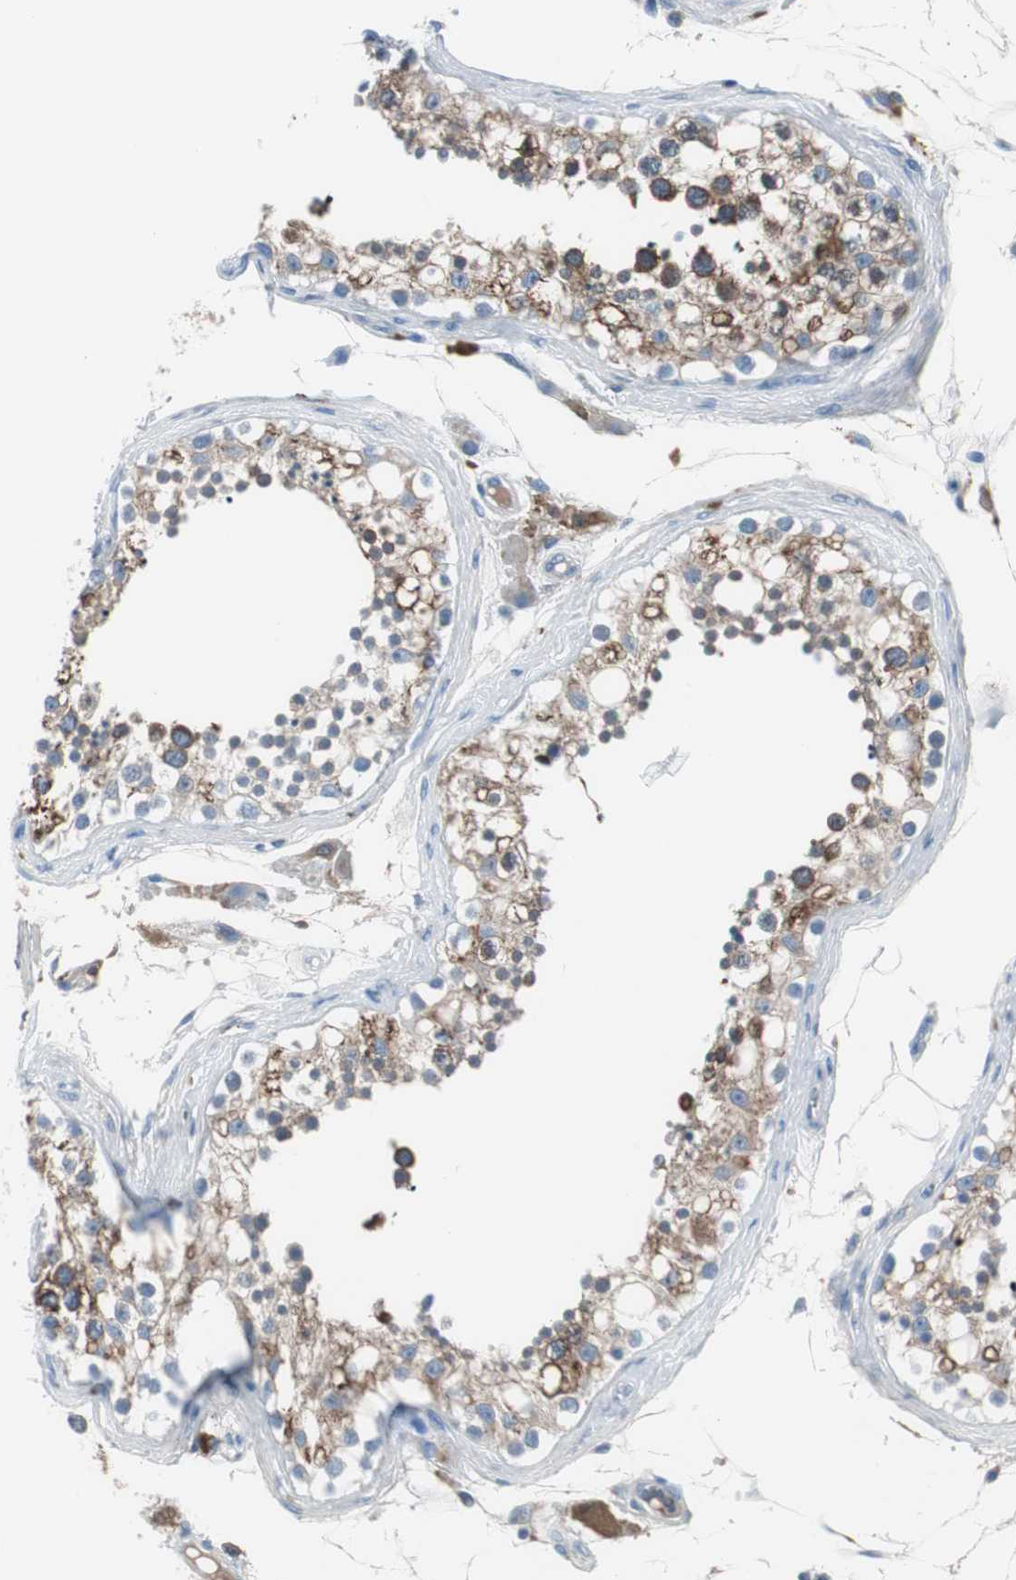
{"staining": {"intensity": "moderate", "quantity": "25%-75%", "location": "cytoplasmic/membranous"}, "tissue": "testis", "cell_type": "Cells in seminiferous ducts", "image_type": "normal", "snomed": [{"axis": "morphology", "description": "Normal tissue, NOS"}, {"axis": "topography", "description": "Testis"}], "caption": "IHC micrograph of benign testis stained for a protein (brown), which demonstrates medium levels of moderate cytoplasmic/membranous staining in approximately 25%-75% of cells in seminiferous ducts.", "gene": "SERPINF1", "patient": {"sex": "male", "age": 68}}